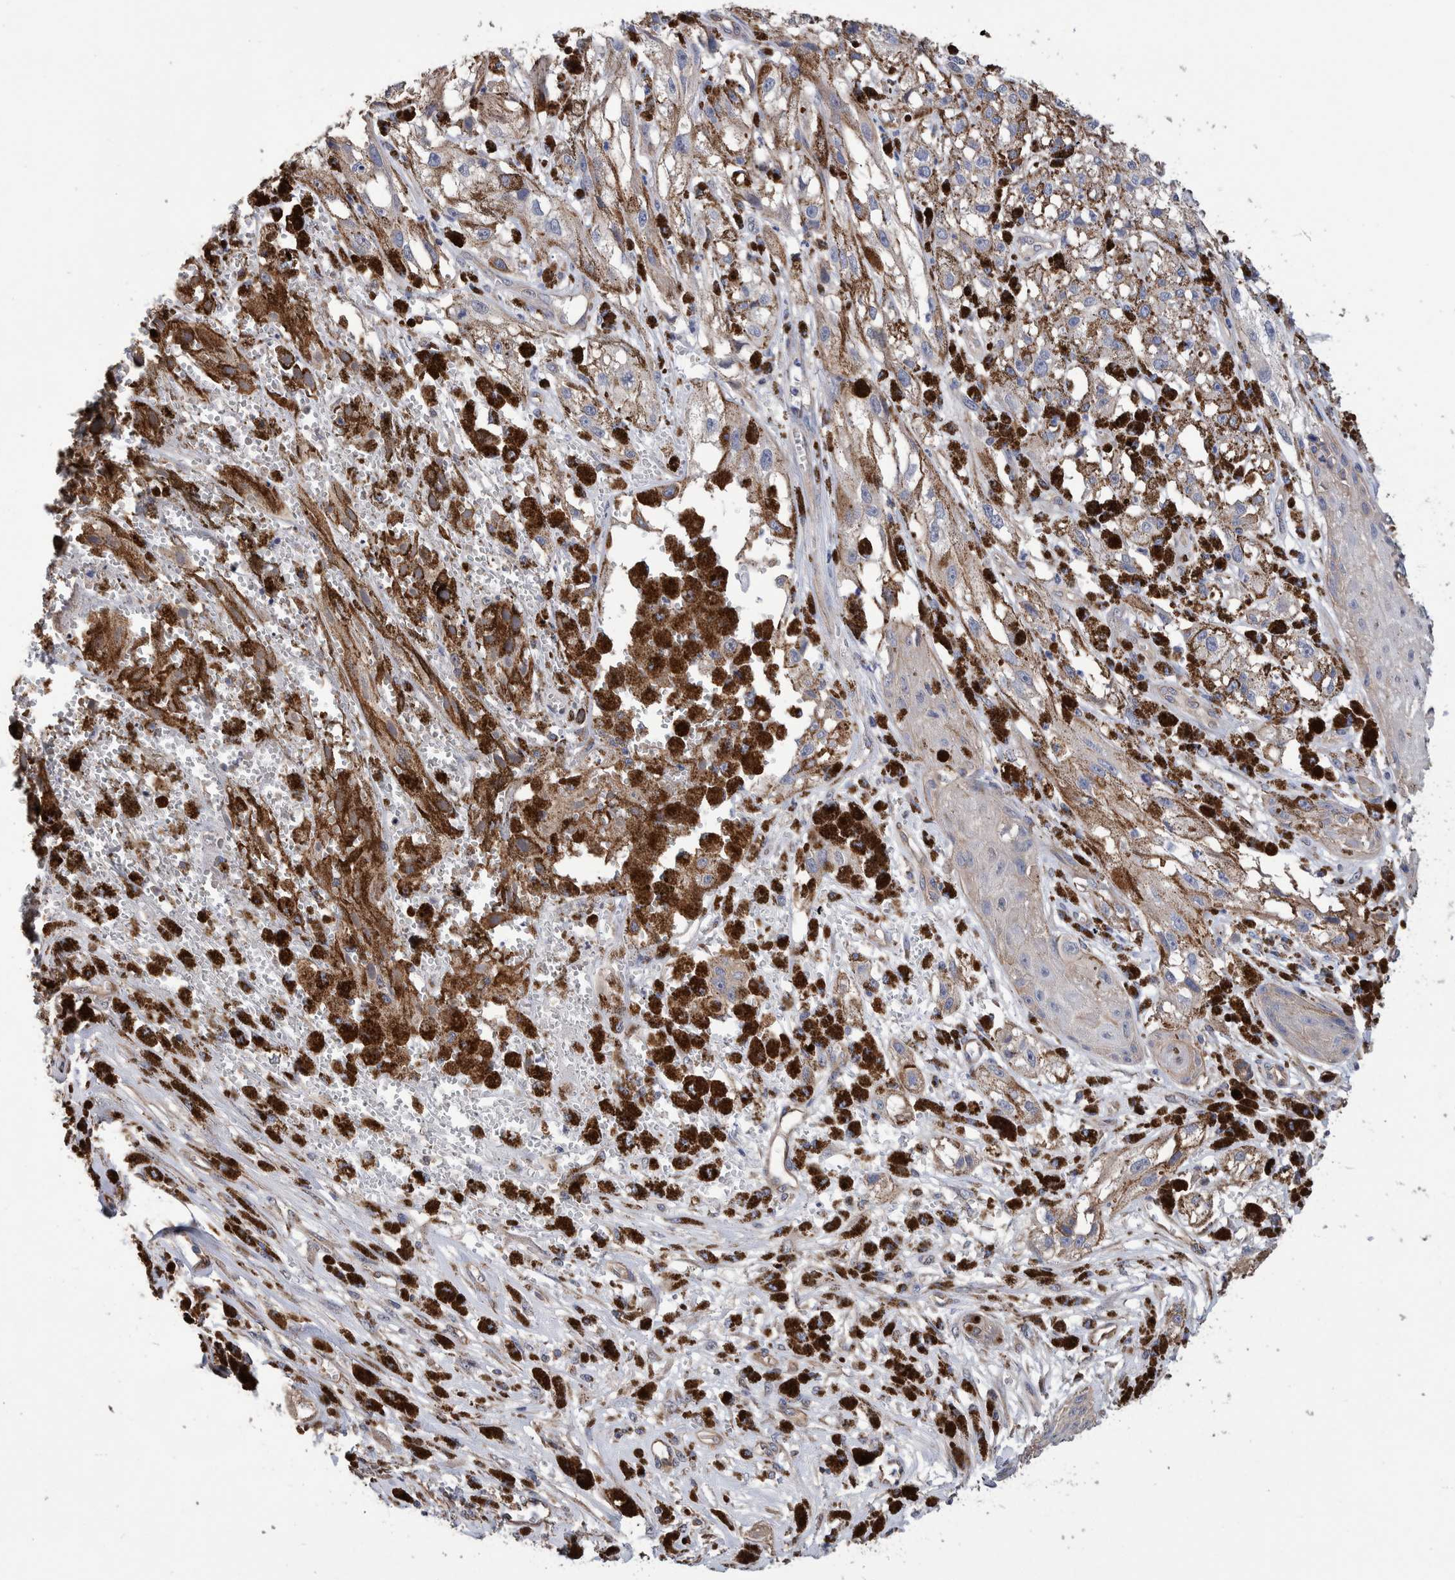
{"staining": {"intensity": "weak", "quantity": "<25%", "location": "cytoplasmic/membranous"}, "tissue": "melanoma", "cell_type": "Tumor cells", "image_type": "cancer", "snomed": [{"axis": "morphology", "description": "Malignant melanoma, NOS"}, {"axis": "topography", "description": "Skin"}], "caption": "Tumor cells are negative for protein expression in human melanoma. Nuclei are stained in blue.", "gene": "SLC45A4", "patient": {"sex": "male", "age": 88}}